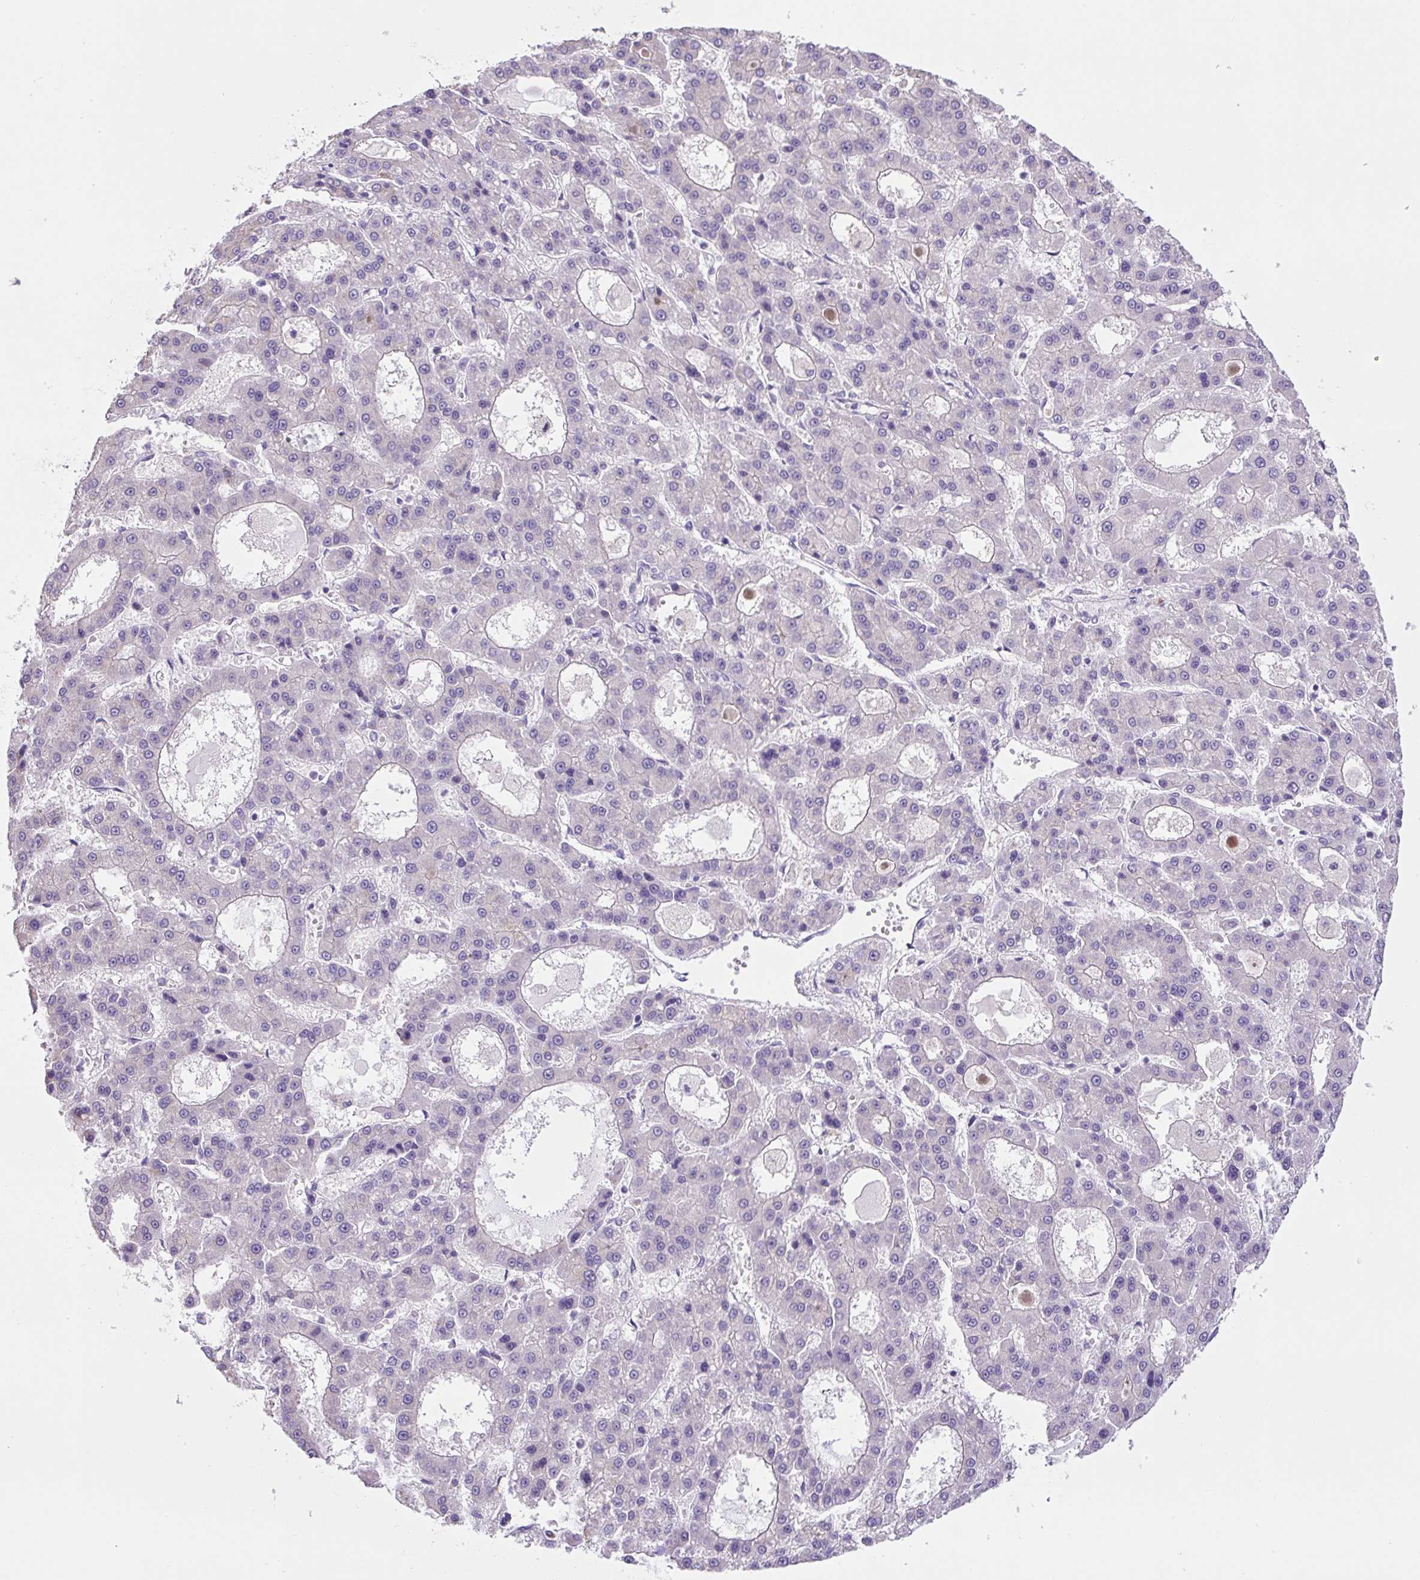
{"staining": {"intensity": "negative", "quantity": "none", "location": "none"}, "tissue": "liver cancer", "cell_type": "Tumor cells", "image_type": "cancer", "snomed": [{"axis": "morphology", "description": "Carcinoma, Hepatocellular, NOS"}, {"axis": "topography", "description": "Liver"}], "caption": "IHC photomicrograph of human liver cancer (hepatocellular carcinoma) stained for a protein (brown), which demonstrates no positivity in tumor cells.", "gene": "GORASP1", "patient": {"sex": "male", "age": 70}}